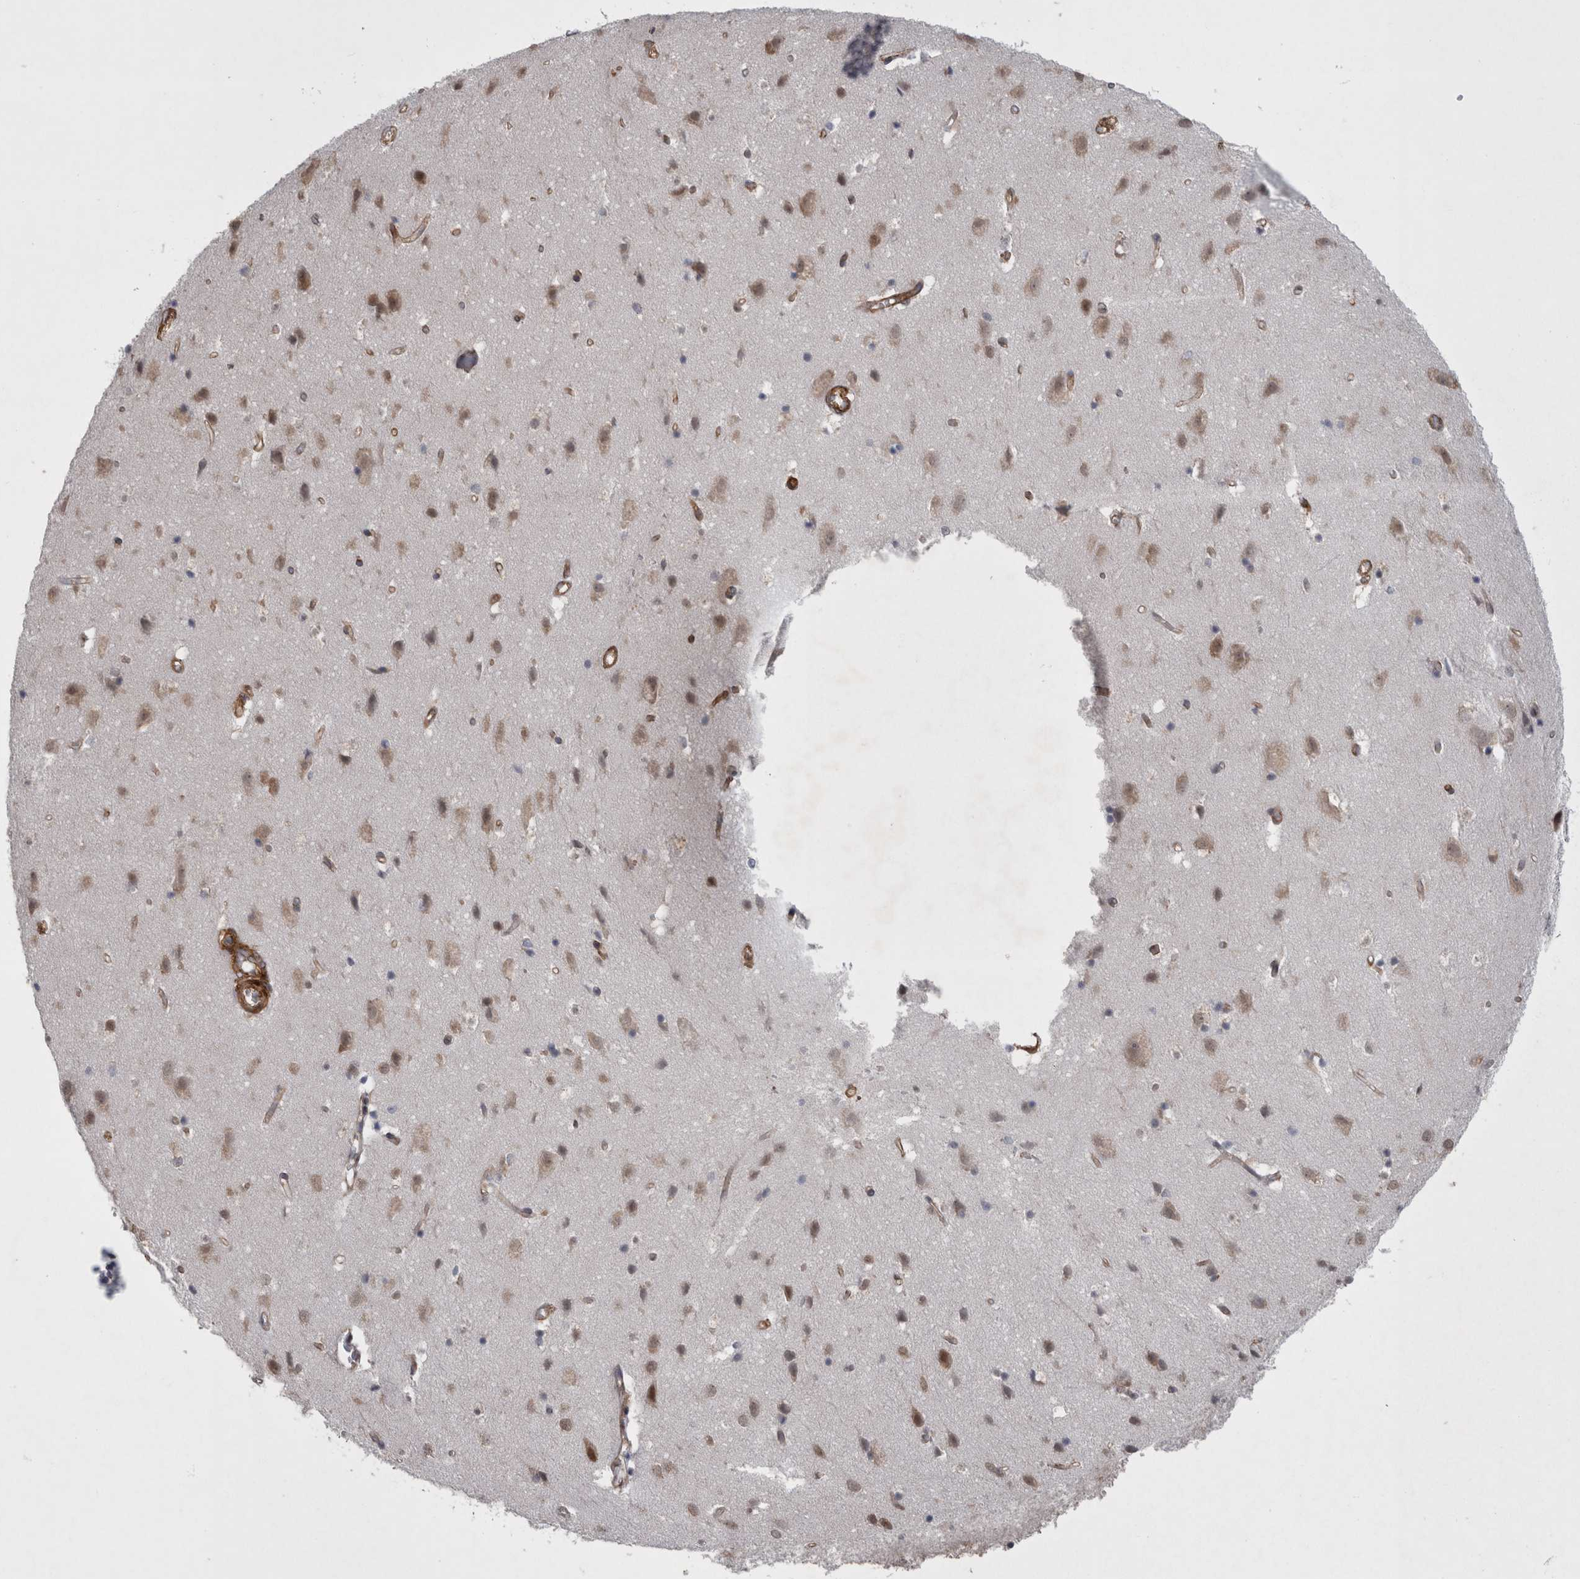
{"staining": {"intensity": "strong", "quantity": ">75%", "location": "cytoplasmic/membranous"}, "tissue": "cerebral cortex", "cell_type": "Endothelial cells", "image_type": "normal", "snomed": [{"axis": "morphology", "description": "Normal tissue, NOS"}, {"axis": "topography", "description": "Cerebral cortex"}], "caption": "An IHC histopathology image of benign tissue is shown. Protein staining in brown shows strong cytoplasmic/membranous positivity in cerebral cortex within endothelial cells.", "gene": "DDX6", "patient": {"sex": "male", "age": 54}}